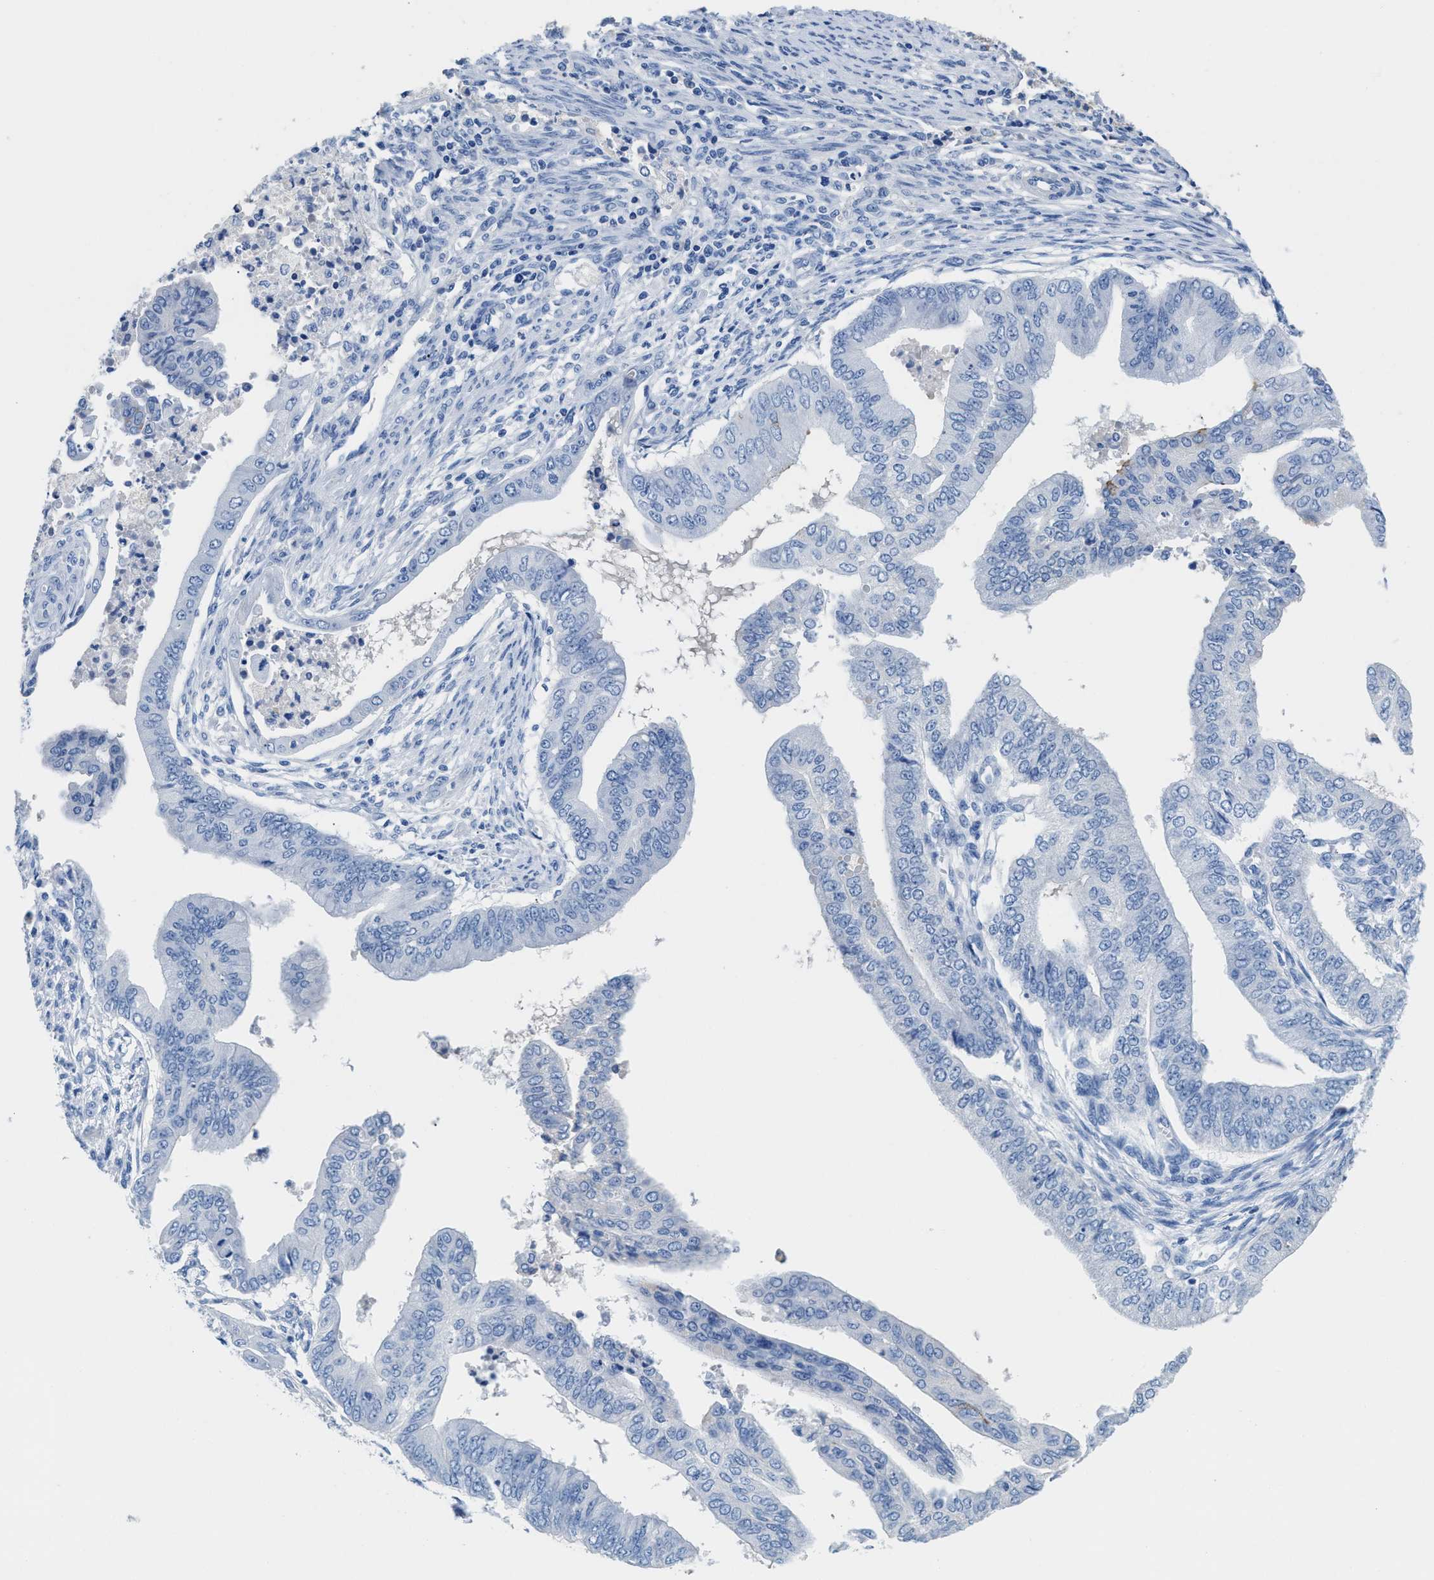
{"staining": {"intensity": "moderate", "quantity": "<25%", "location": "cytoplasmic/membranous"}, "tissue": "endometrial cancer", "cell_type": "Tumor cells", "image_type": "cancer", "snomed": [{"axis": "morphology", "description": "Polyp, NOS"}, {"axis": "morphology", "description": "Adenocarcinoma, NOS"}, {"axis": "morphology", "description": "Adenoma, NOS"}, {"axis": "topography", "description": "Endometrium"}], "caption": "Endometrial cancer (polyp) stained with a brown dye exhibits moderate cytoplasmic/membranous positive expression in about <25% of tumor cells.", "gene": "SLFN13", "patient": {"sex": "female", "age": 79}}